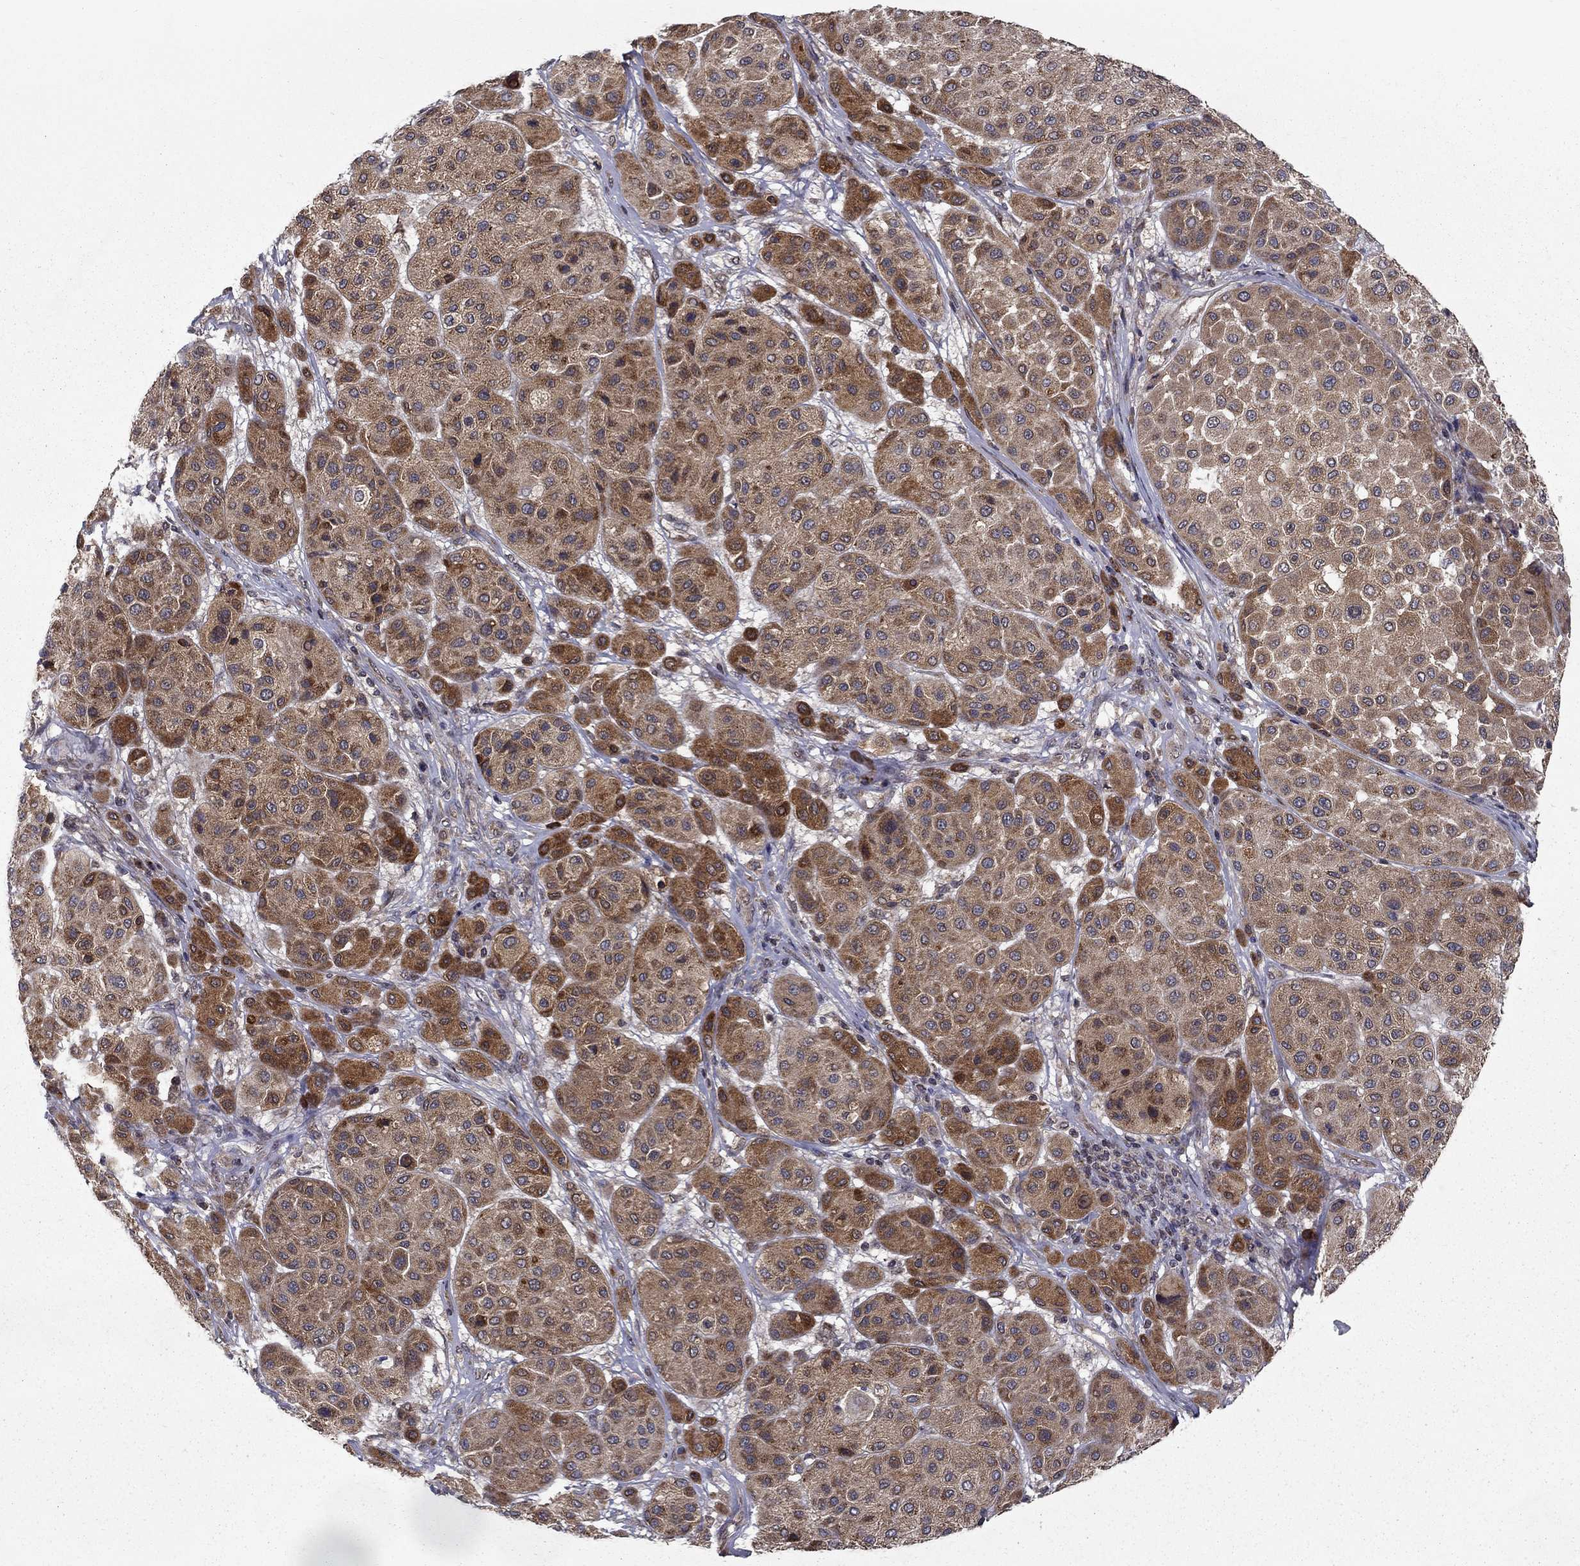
{"staining": {"intensity": "strong", "quantity": "25%-75%", "location": "cytoplasmic/membranous"}, "tissue": "melanoma", "cell_type": "Tumor cells", "image_type": "cancer", "snomed": [{"axis": "morphology", "description": "Malignant melanoma, Metastatic site"}, {"axis": "topography", "description": "Smooth muscle"}], "caption": "High-magnification brightfield microscopy of malignant melanoma (metastatic site) stained with DAB (3,3'-diaminobenzidine) (brown) and counterstained with hematoxylin (blue). tumor cells exhibit strong cytoplasmic/membranous staining is appreciated in approximately25%-75% of cells.", "gene": "SLC2A13", "patient": {"sex": "male", "age": 41}}